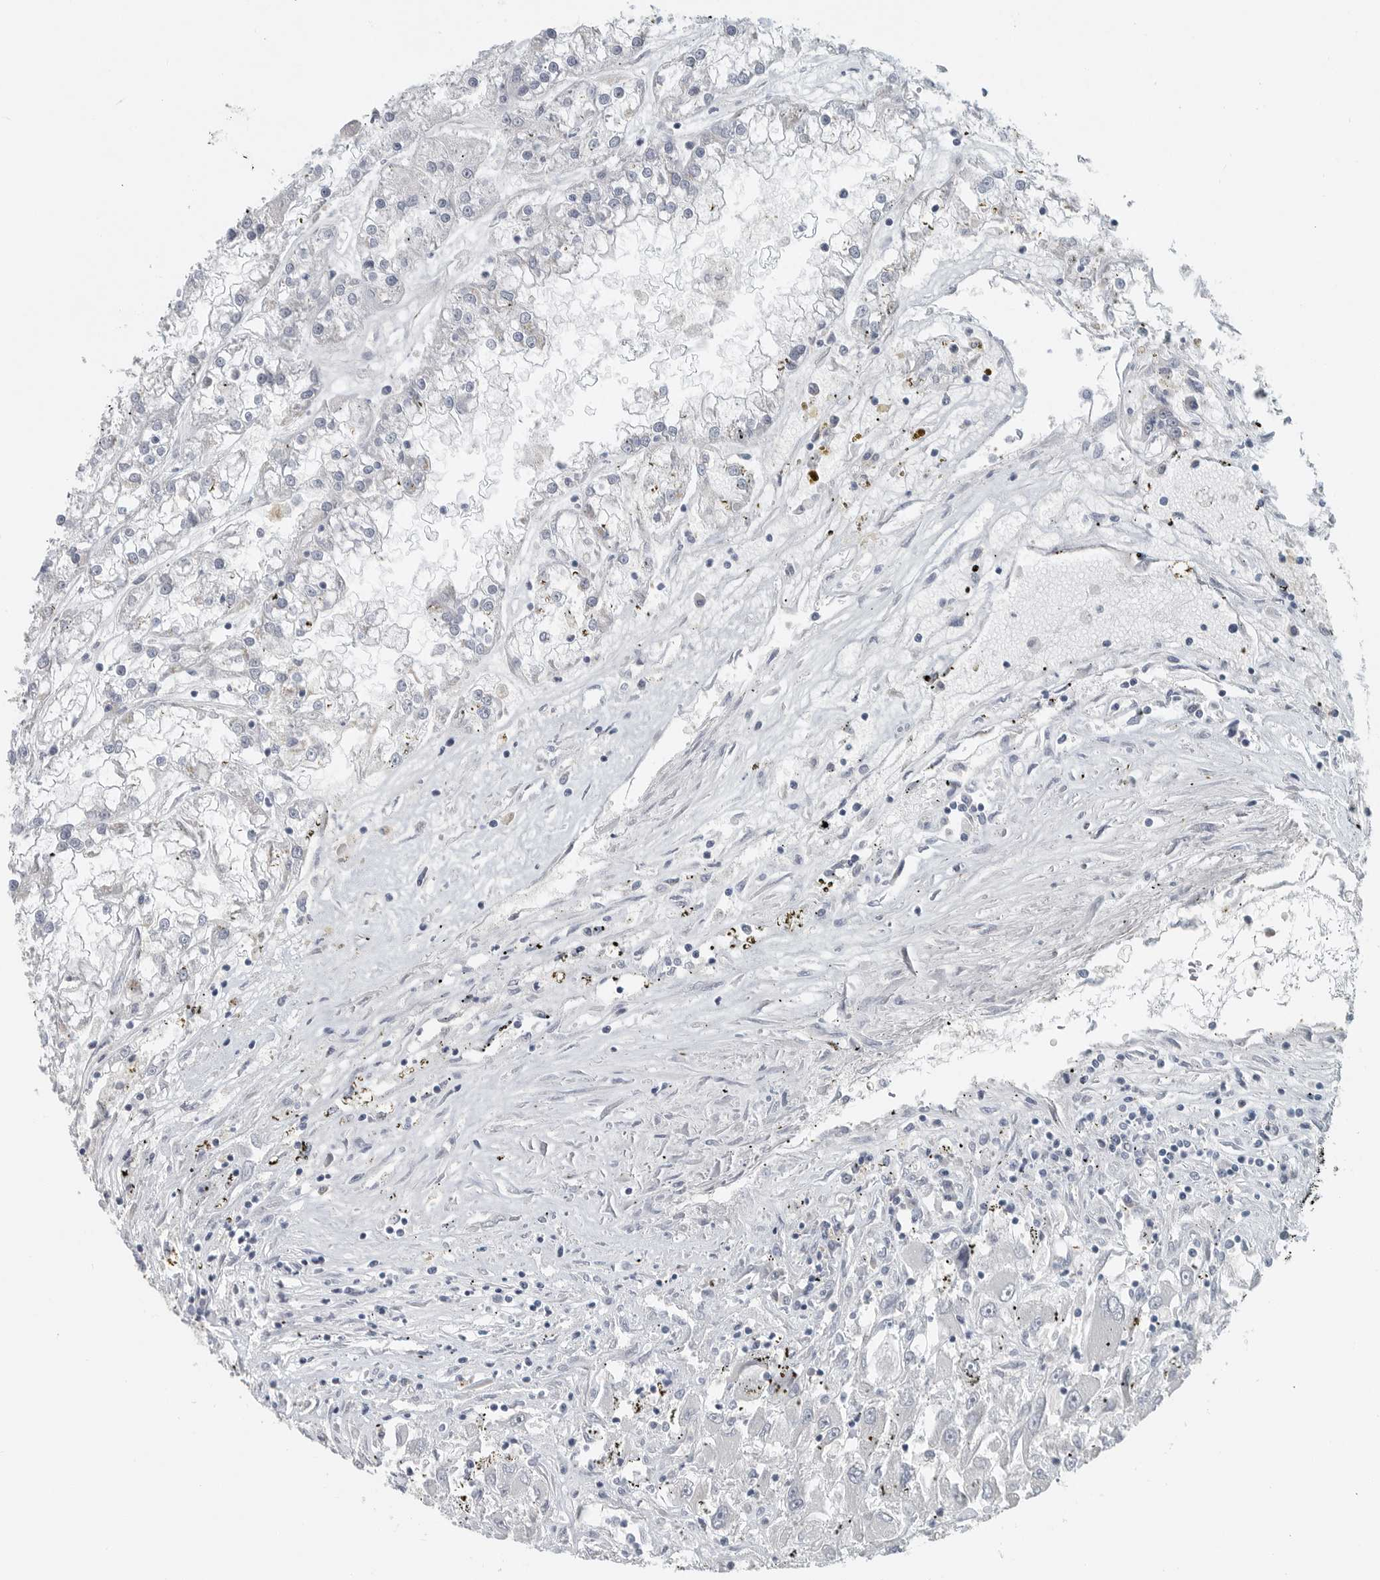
{"staining": {"intensity": "negative", "quantity": "none", "location": "none"}, "tissue": "renal cancer", "cell_type": "Tumor cells", "image_type": "cancer", "snomed": [{"axis": "morphology", "description": "Adenocarcinoma, NOS"}, {"axis": "topography", "description": "Kidney"}], "caption": "DAB immunohistochemical staining of human renal cancer exhibits no significant expression in tumor cells.", "gene": "PAM", "patient": {"sex": "female", "age": 52}}